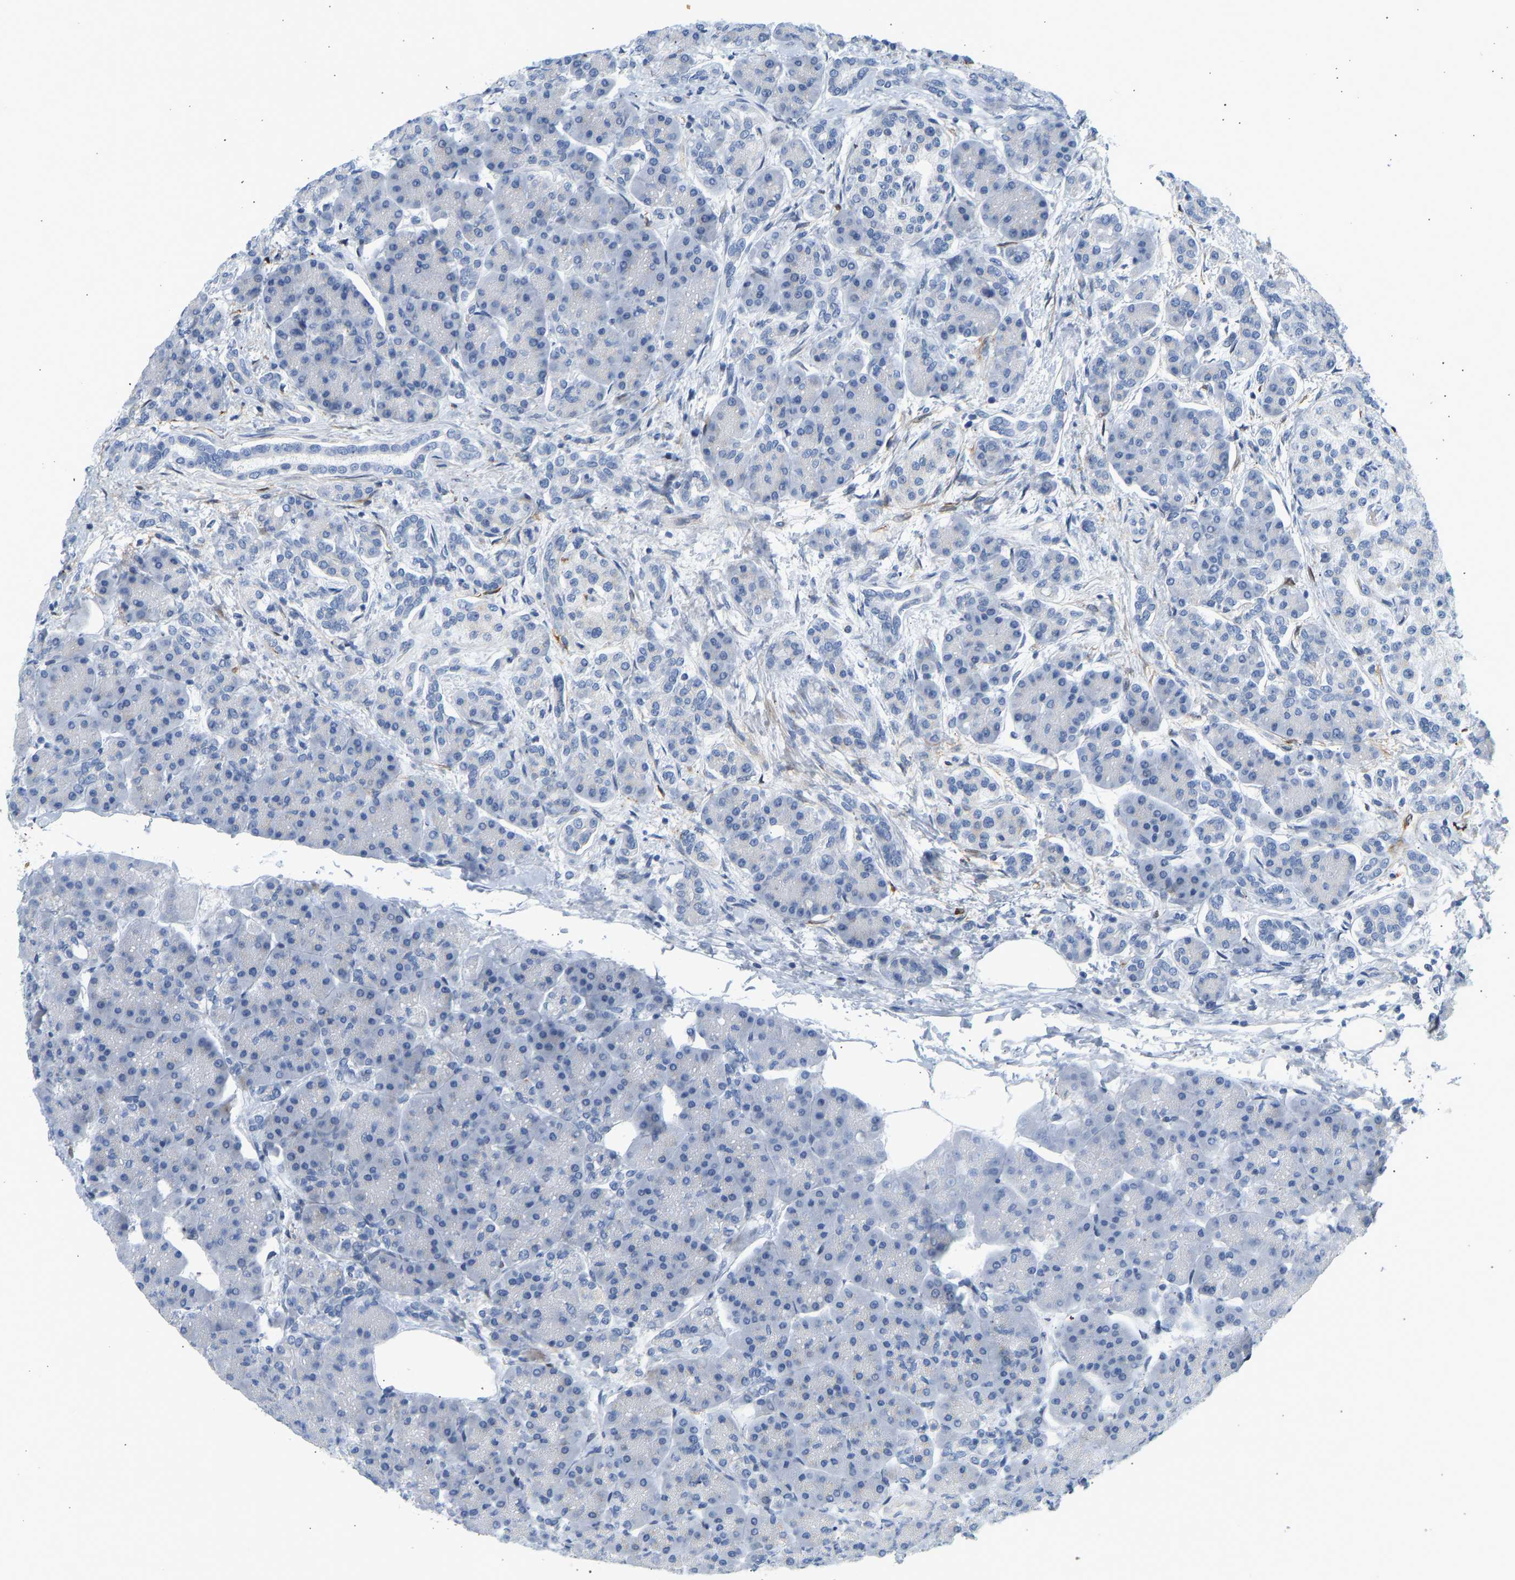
{"staining": {"intensity": "moderate", "quantity": "25%-75%", "location": "cytoplasmic/membranous"}, "tissue": "pancreas", "cell_type": "Exocrine glandular cells", "image_type": "normal", "snomed": [{"axis": "morphology", "description": "Normal tissue, NOS"}, {"axis": "topography", "description": "Pancreas"}], "caption": "Immunohistochemistry (IHC) of unremarkable pancreas shows medium levels of moderate cytoplasmic/membranous expression in about 25%-75% of exocrine glandular cells.", "gene": "SLC30A7", "patient": {"sex": "female", "age": 70}}